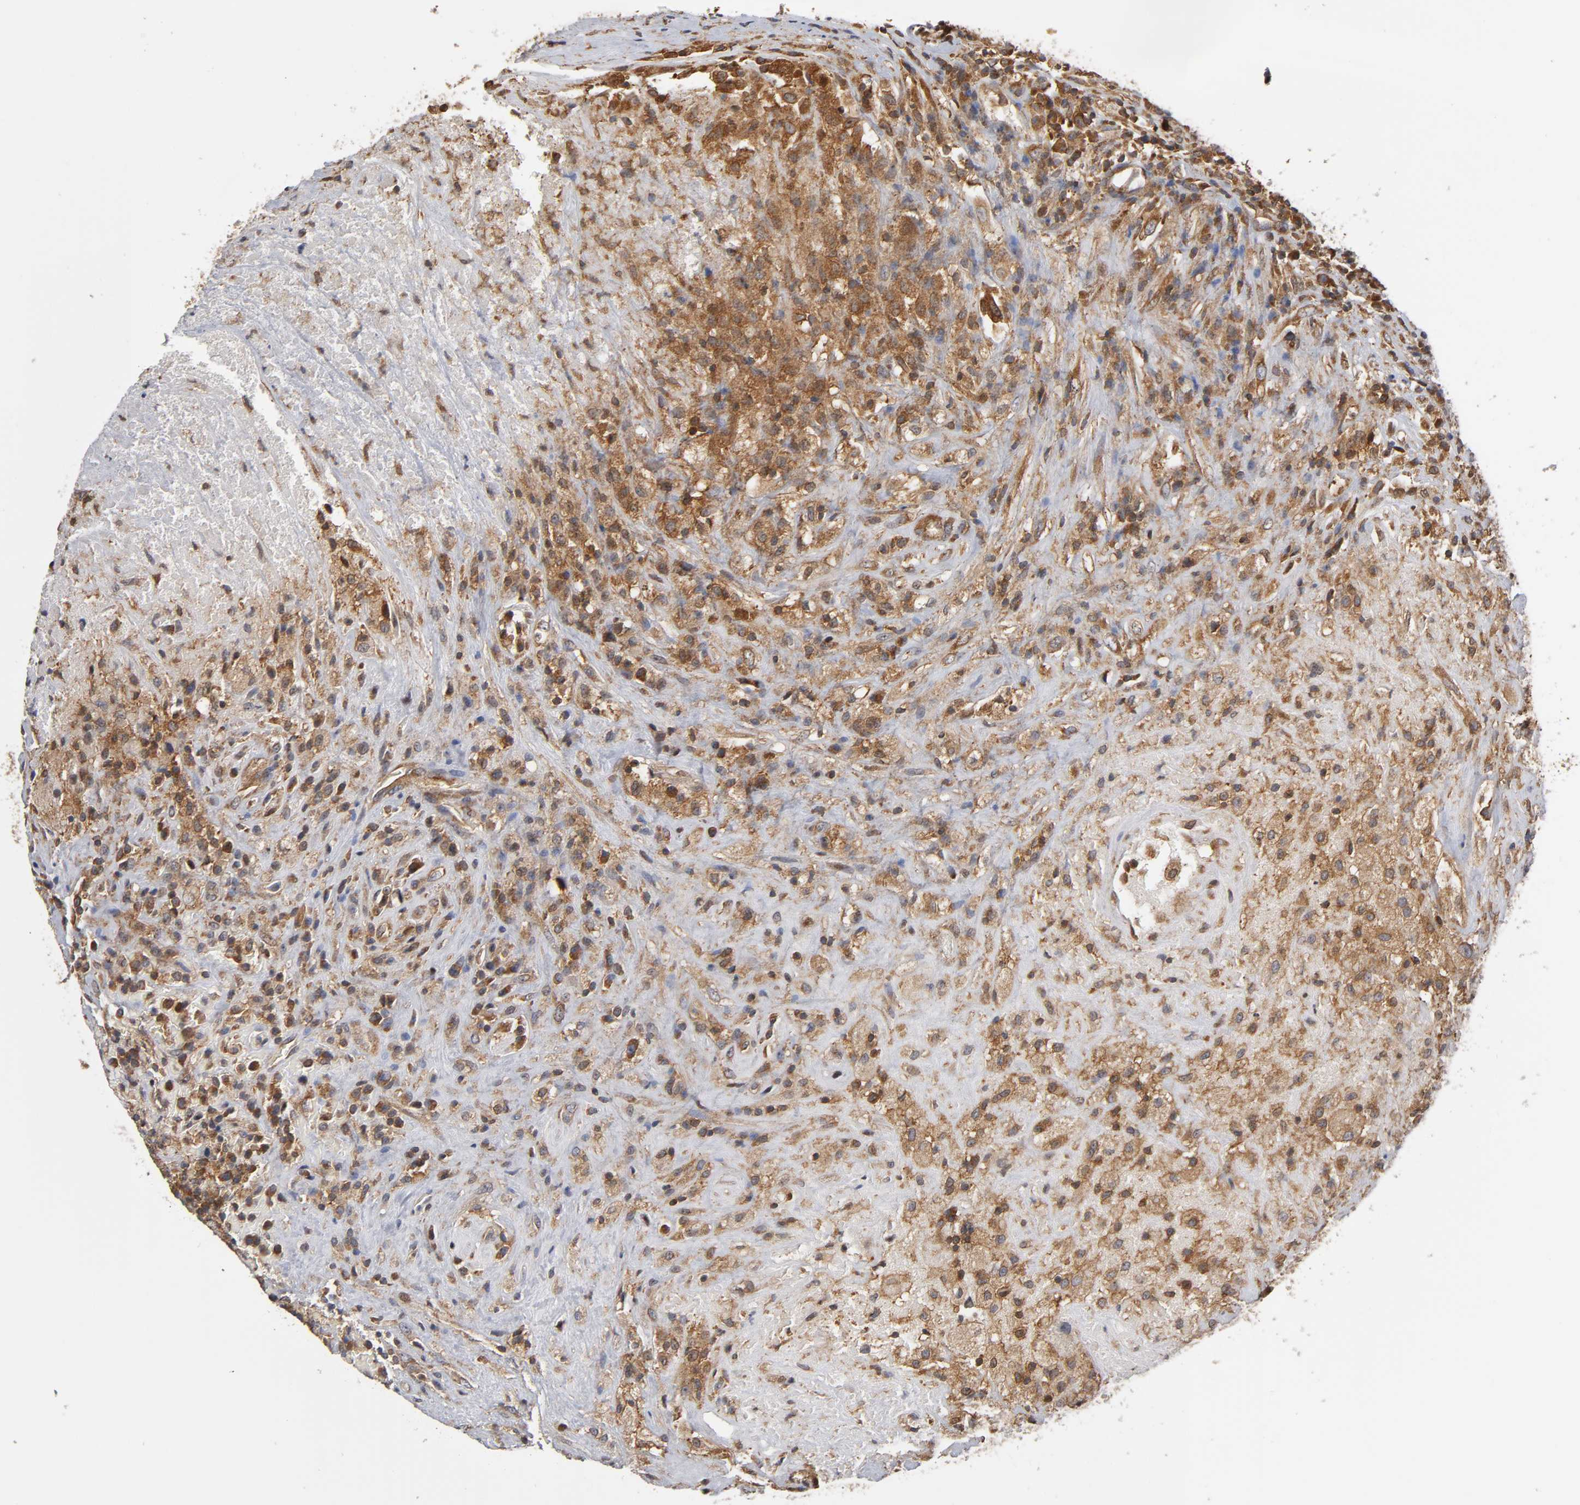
{"staining": {"intensity": "strong", "quantity": ">75%", "location": "cytoplasmic/membranous"}, "tissue": "testis cancer", "cell_type": "Tumor cells", "image_type": "cancer", "snomed": [{"axis": "morphology", "description": "Necrosis, NOS"}, {"axis": "morphology", "description": "Carcinoma, Embryonal, NOS"}, {"axis": "topography", "description": "Testis"}], "caption": "Immunohistochemical staining of human testis embryonal carcinoma demonstrates strong cytoplasmic/membranous protein expression in approximately >75% of tumor cells. (DAB = brown stain, brightfield microscopy at high magnification).", "gene": "PAFAH1B1", "patient": {"sex": "male", "age": 19}}